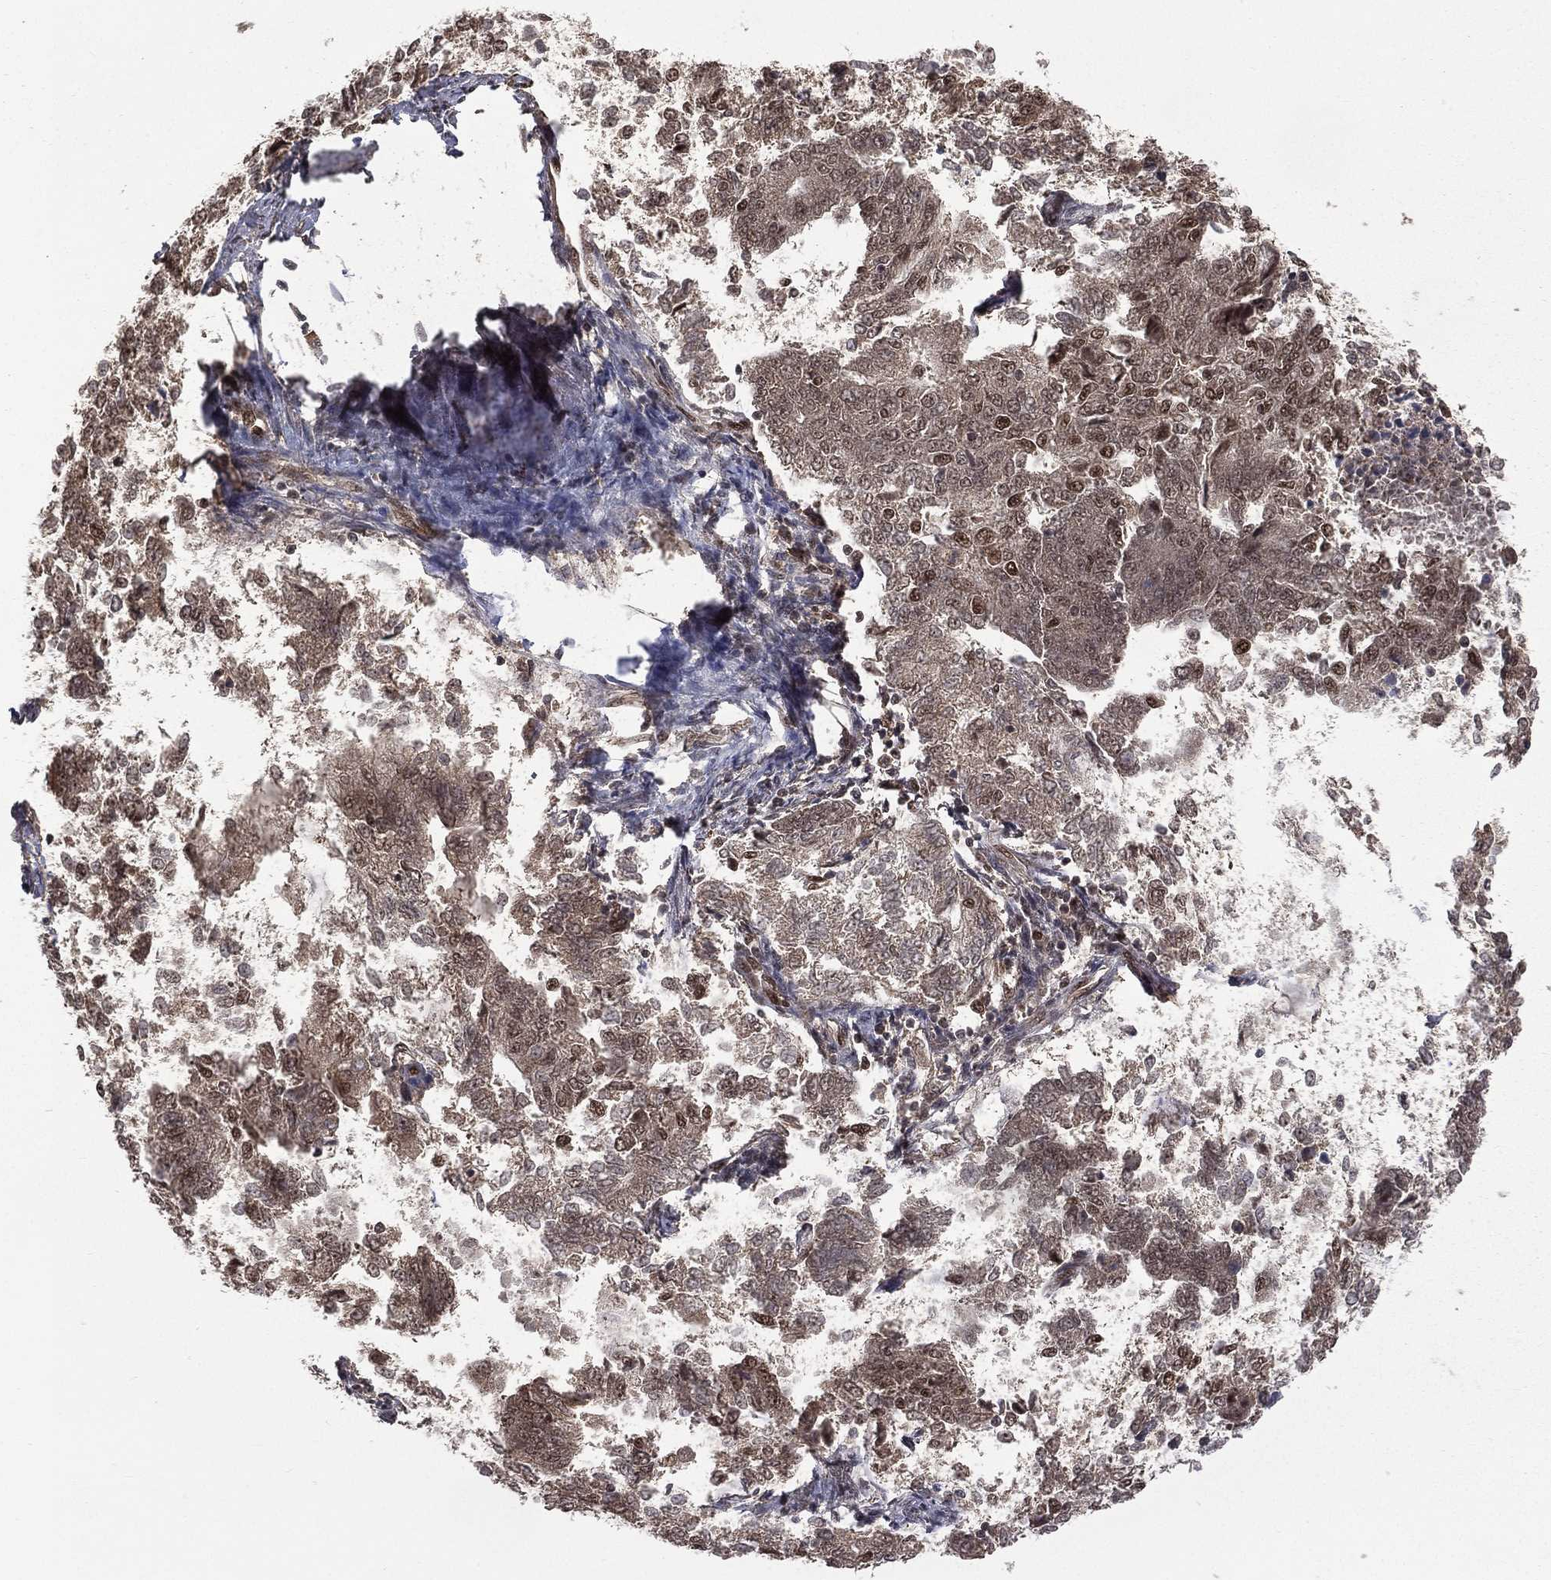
{"staining": {"intensity": "moderate", "quantity": "<25%", "location": "nuclear"}, "tissue": "endometrial cancer", "cell_type": "Tumor cells", "image_type": "cancer", "snomed": [{"axis": "morphology", "description": "Adenocarcinoma, NOS"}, {"axis": "topography", "description": "Endometrium"}], "caption": "Human endometrial cancer stained with a brown dye displays moderate nuclear positive staining in about <25% of tumor cells.", "gene": "JMJD6", "patient": {"sex": "female", "age": 65}}